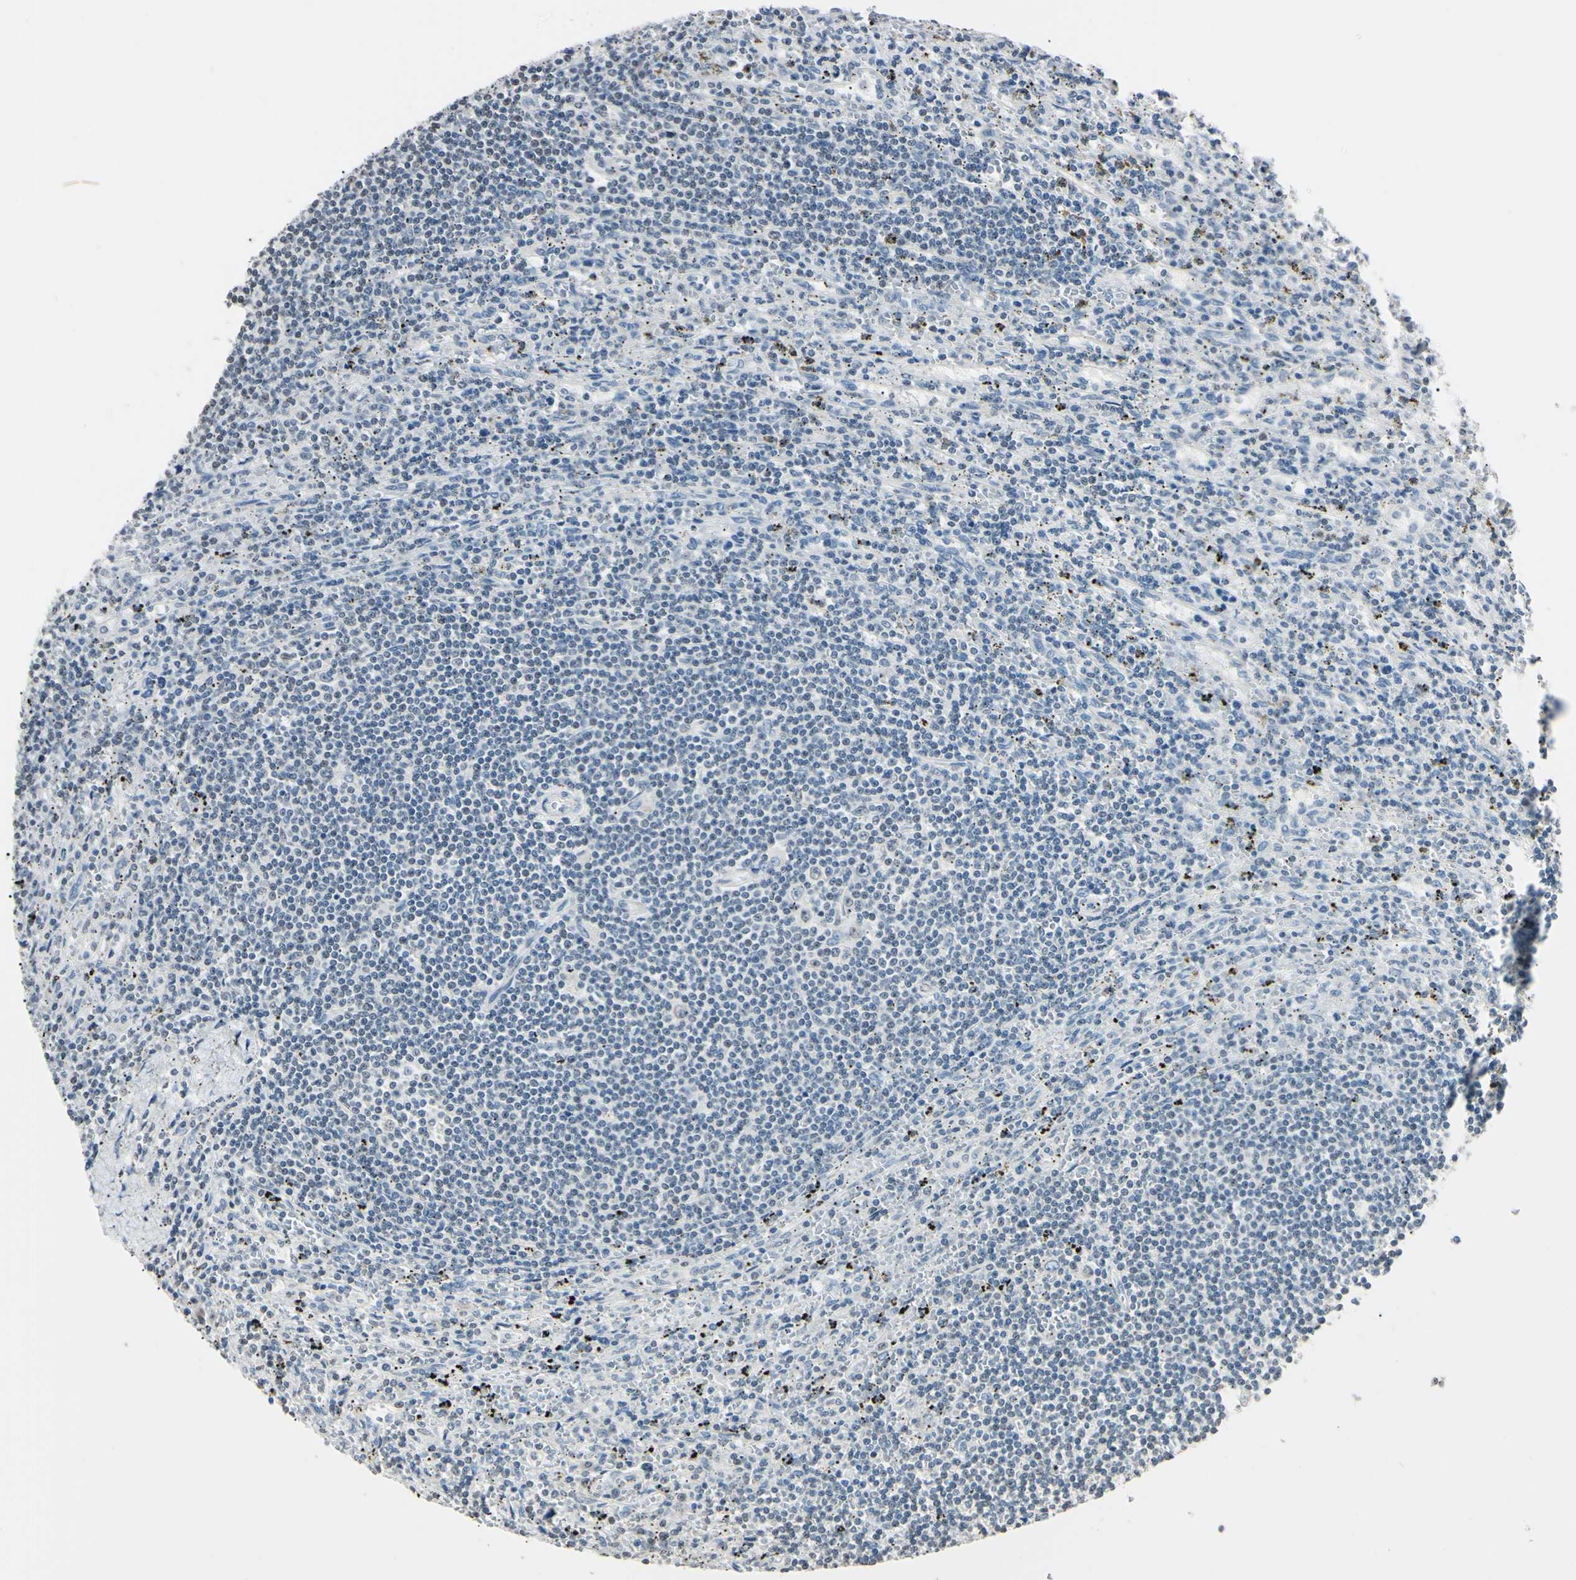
{"staining": {"intensity": "negative", "quantity": "none", "location": "none"}, "tissue": "lymphoma", "cell_type": "Tumor cells", "image_type": "cancer", "snomed": [{"axis": "morphology", "description": "Malignant lymphoma, non-Hodgkin's type, Low grade"}, {"axis": "topography", "description": "Spleen"}], "caption": "DAB (3,3'-diaminobenzidine) immunohistochemical staining of low-grade malignant lymphoma, non-Hodgkin's type demonstrates no significant staining in tumor cells. The staining is performed using DAB brown chromogen with nuclei counter-stained in using hematoxylin.", "gene": "CDC45", "patient": {"sex": "male", "age": 76}}